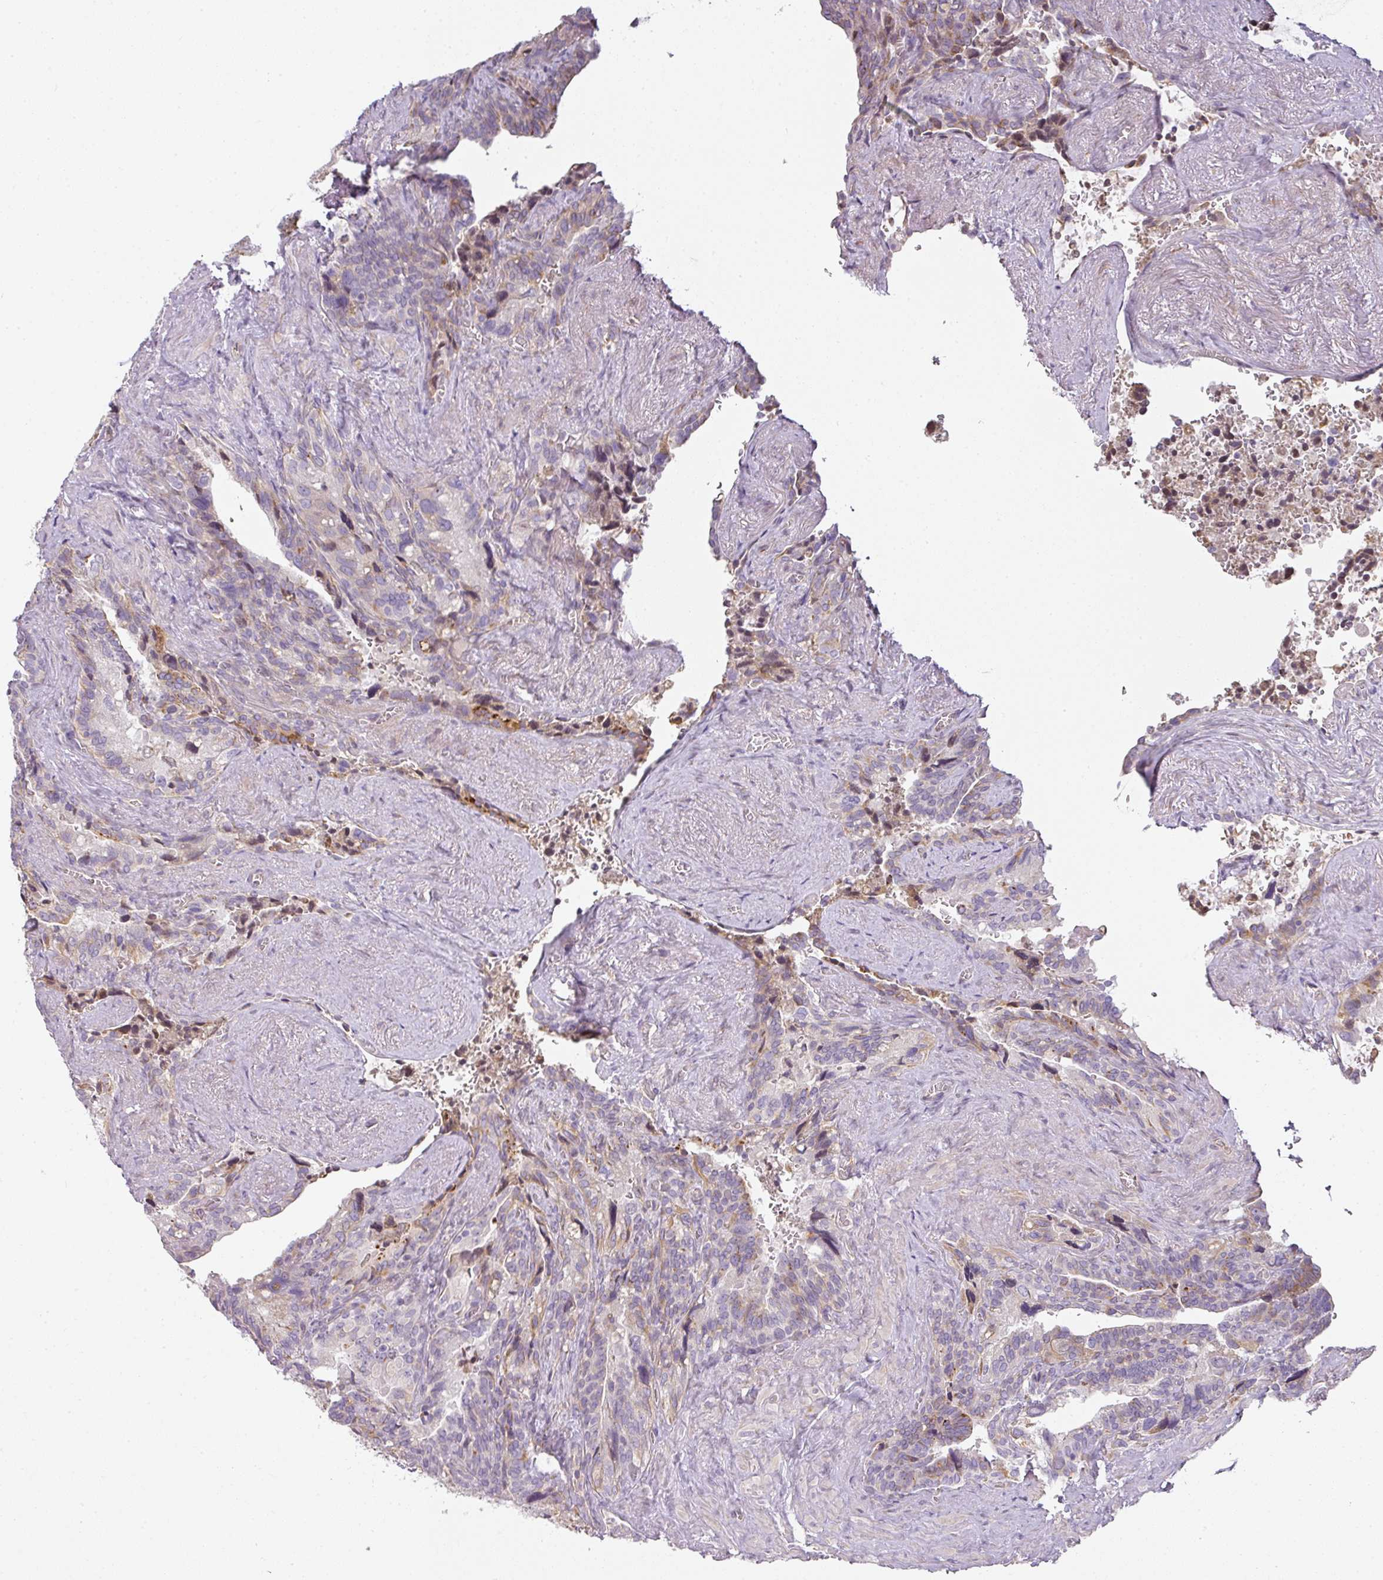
{"staining": {"intensity": "moderate", "quantity": "<25%", "location": "cytoplasmic/membranous"}, "tissue": "seminal vesicle", "cell_type": "Glandular cells", "image_type": "normal", "snomed": [{"axis": "morphology", "description": "Normal tissue, NOS"}, {"axis": "topography", "description": "Seminal veicle"}], "caption": "This photomicrograph shows IHC staining of normal human seminal vesicle, with low moderate cytoplasmic/membranous staining in approximately <25% of glandular cells.", "gene": "ATP8B2", "patient": {"sex": "male", "age": 68}}